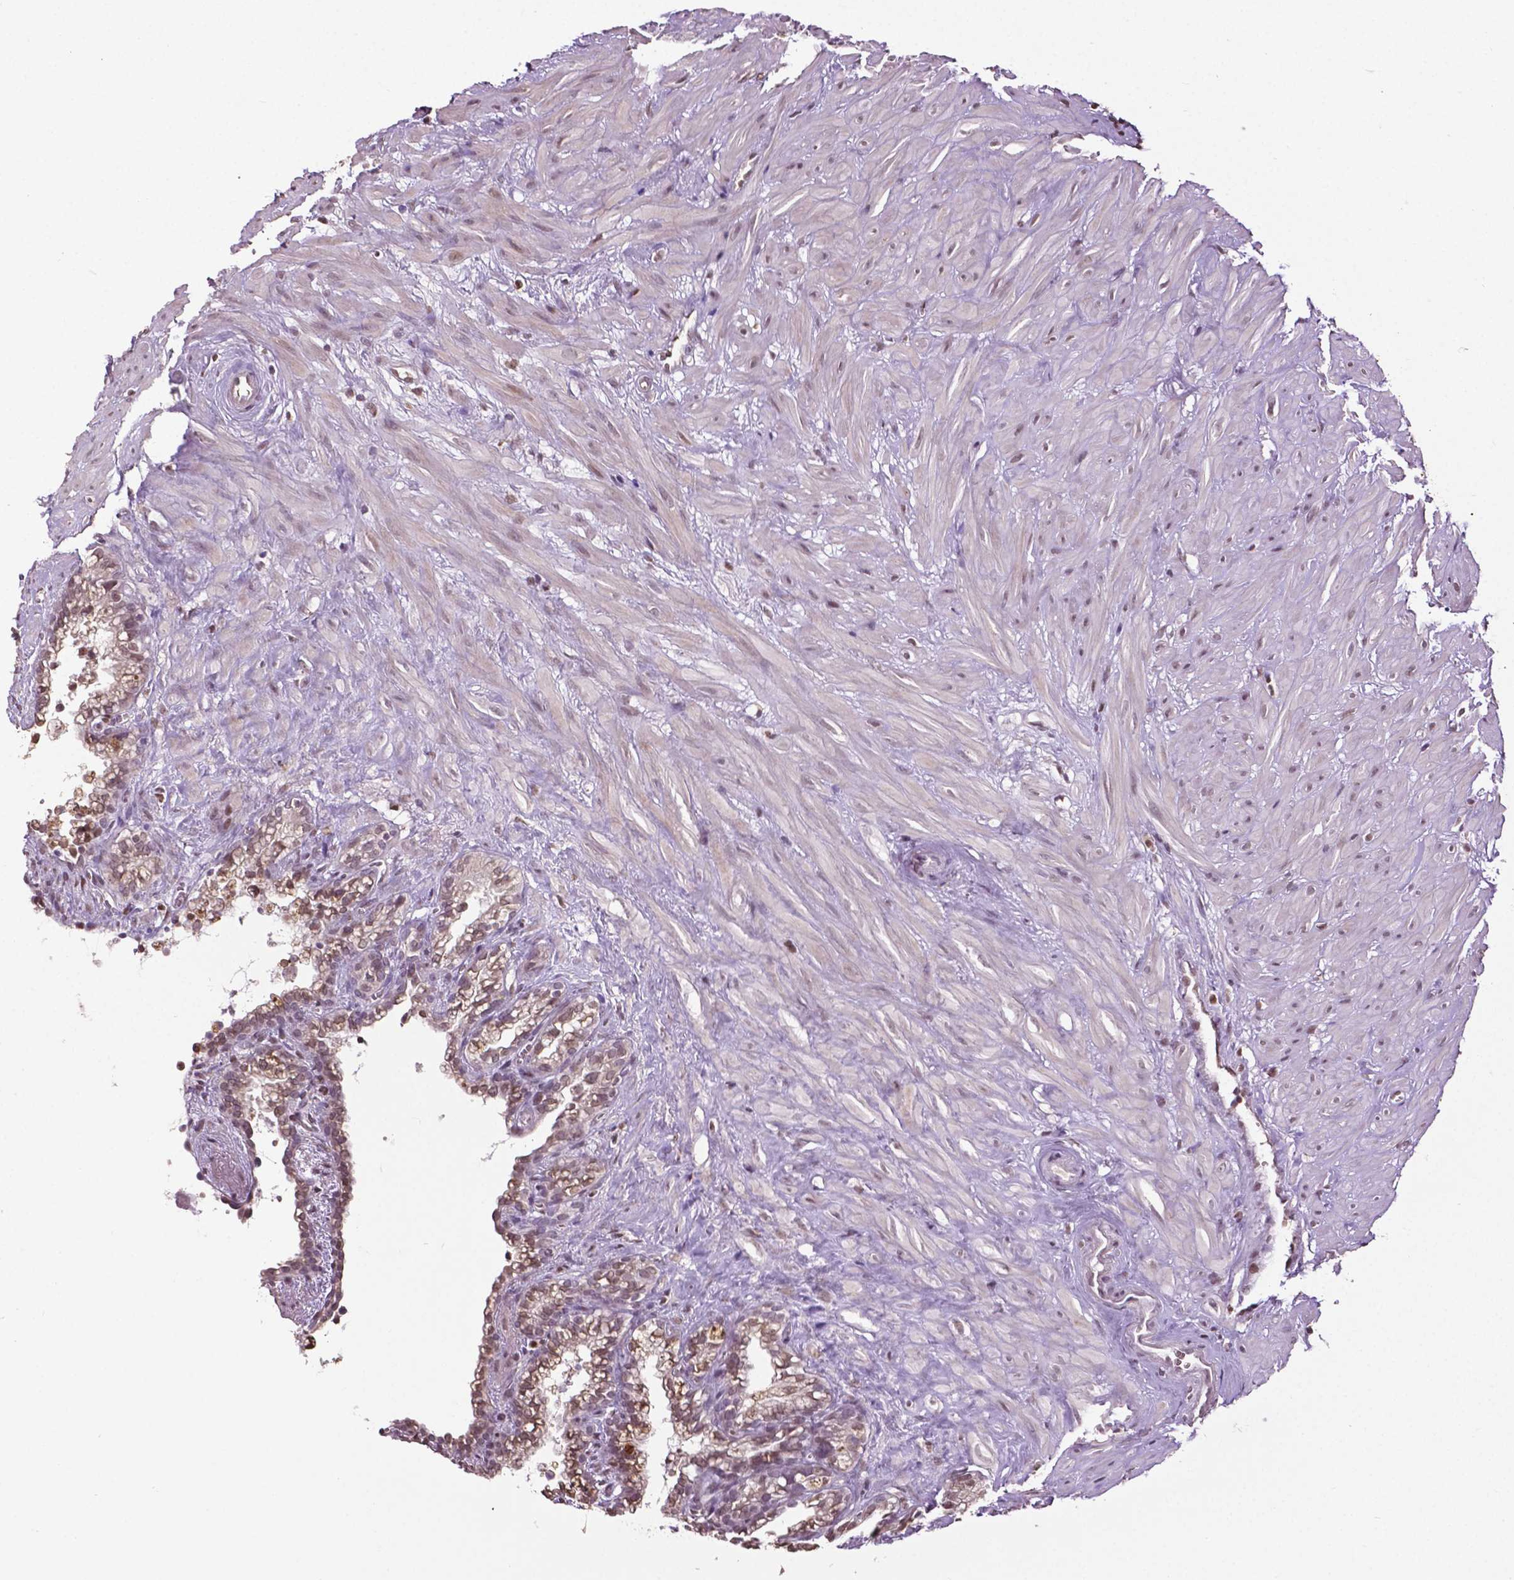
{"staining": {"intensity": "moderate", "quantity": "25%-75%", "location": "nuclear"}, "tissue": "seminal vesicle", "cell_type": "Glandular cells", "image_type": "normal", "snomed": [{"axis": "morphology", "description": "Normal tissue, NOS"}, {"axis": "morphology", "description": "Urothelial carcinoma, NOS"}, {"axis": "topography", "description": "Urinary bladder"}, {"axis": "topography", "description": "Seminal veicle"}], "caption": "Immunohistochemical staining of benign seminal vesicle demonstrates moderate nuclear protein positivity in approximately 25%-75% of glandular cells. The staining is performed using DAB (3,3'-diaminobenzidine) brown chromogen to label protein expression. The nuclei are counter-stained blue using hematoxylin.", "gene": "DLX5", "patient": {"sex": "male", "age": 76}}